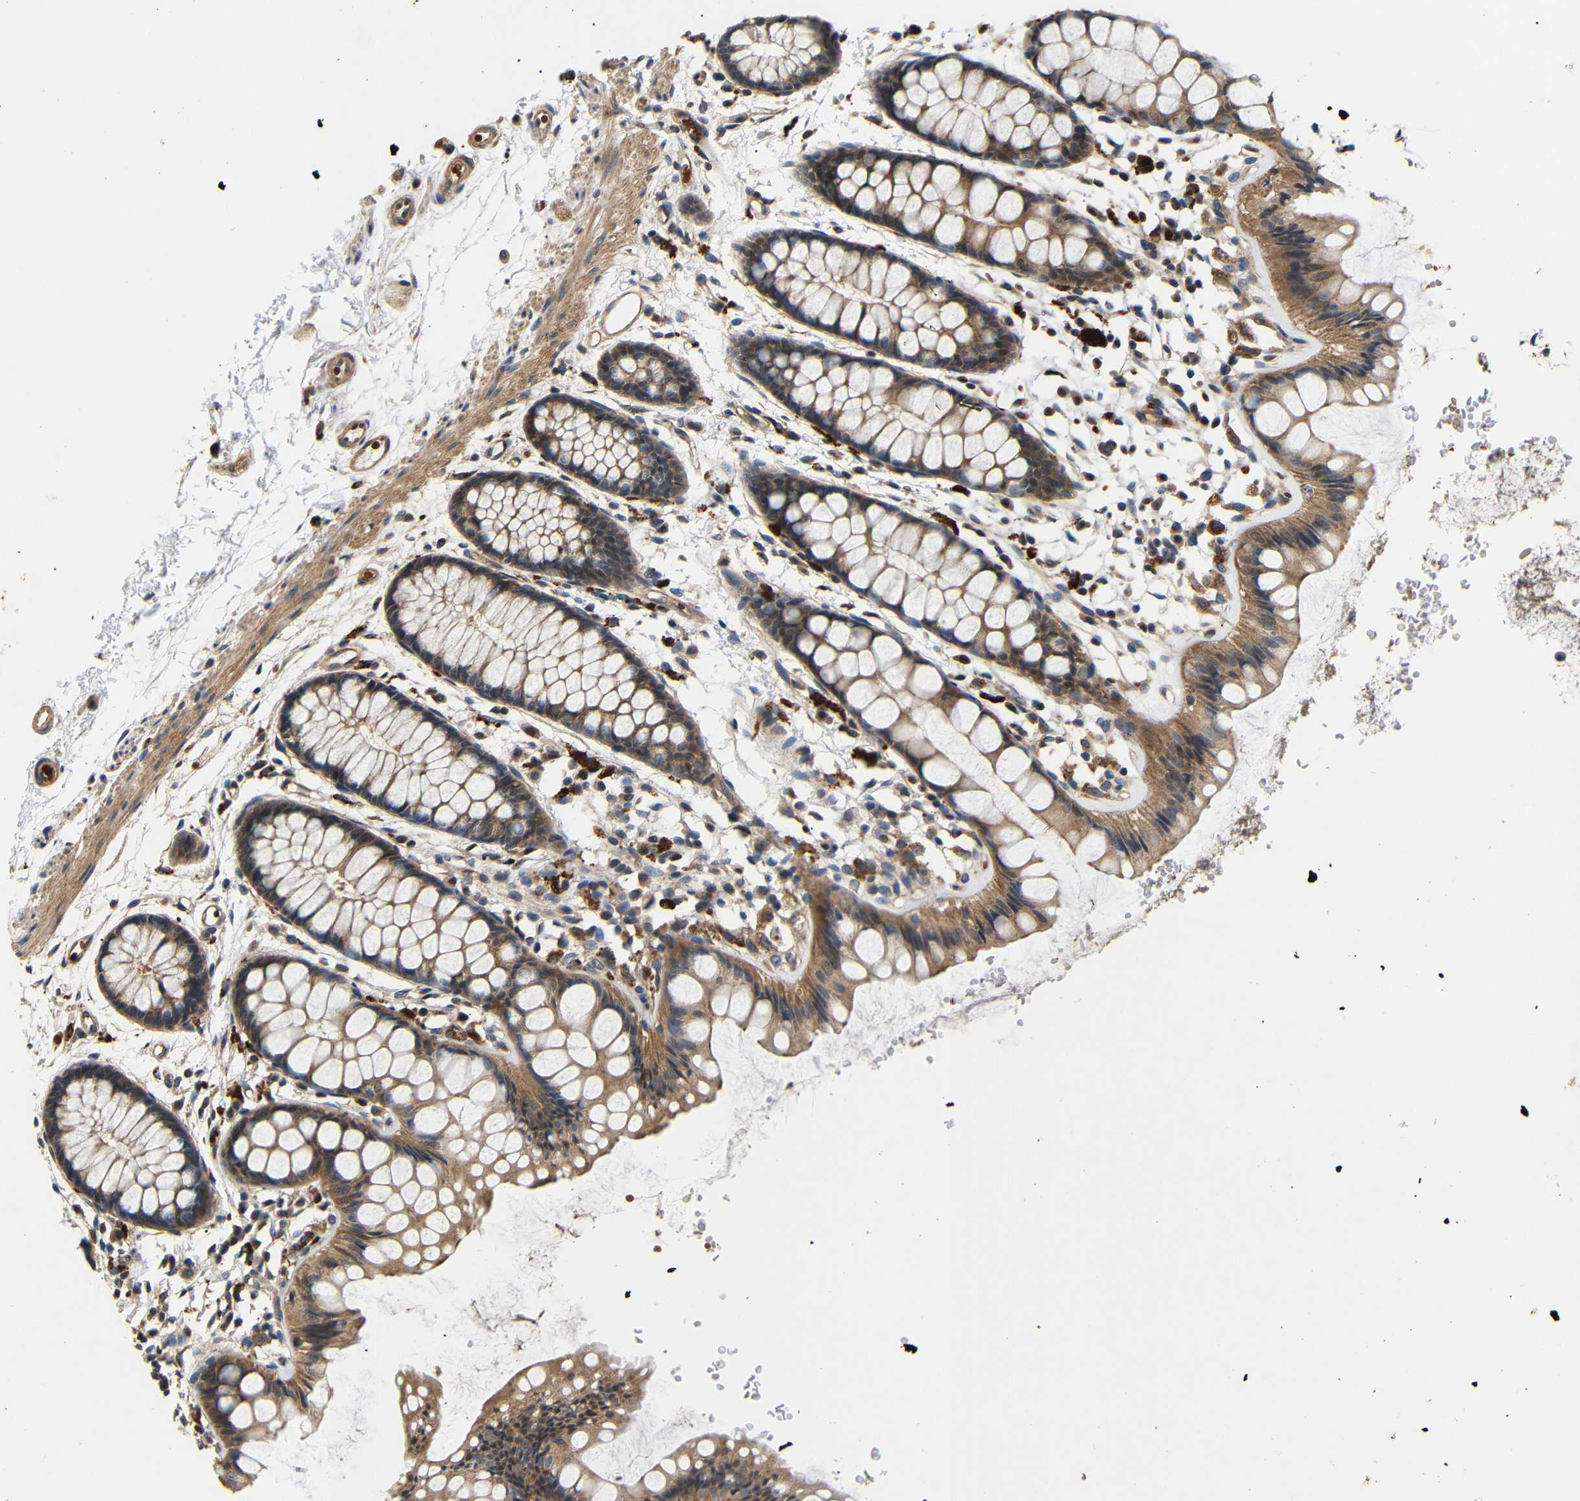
{"staining": {"intensity": "moderate", "quantity": ">75%", "location": "cytoplasmic/membranous"}, "tissue": "rectum", "cell_type": "Glandular cells", "image_type": "normal", "snomed": [{"axis": "morphology", "description": "Normal tissue, NOS"}, {"axis": "topography", "description": "Rectum"}], "caption": "About >75% of glandular cells in benign rectum display moderate cytoplasmic/membranous protein staining as visualized by brown immunohistochemical staining.", "gene": "DDR1", "patient": {"sex": "female", "age": 66}}